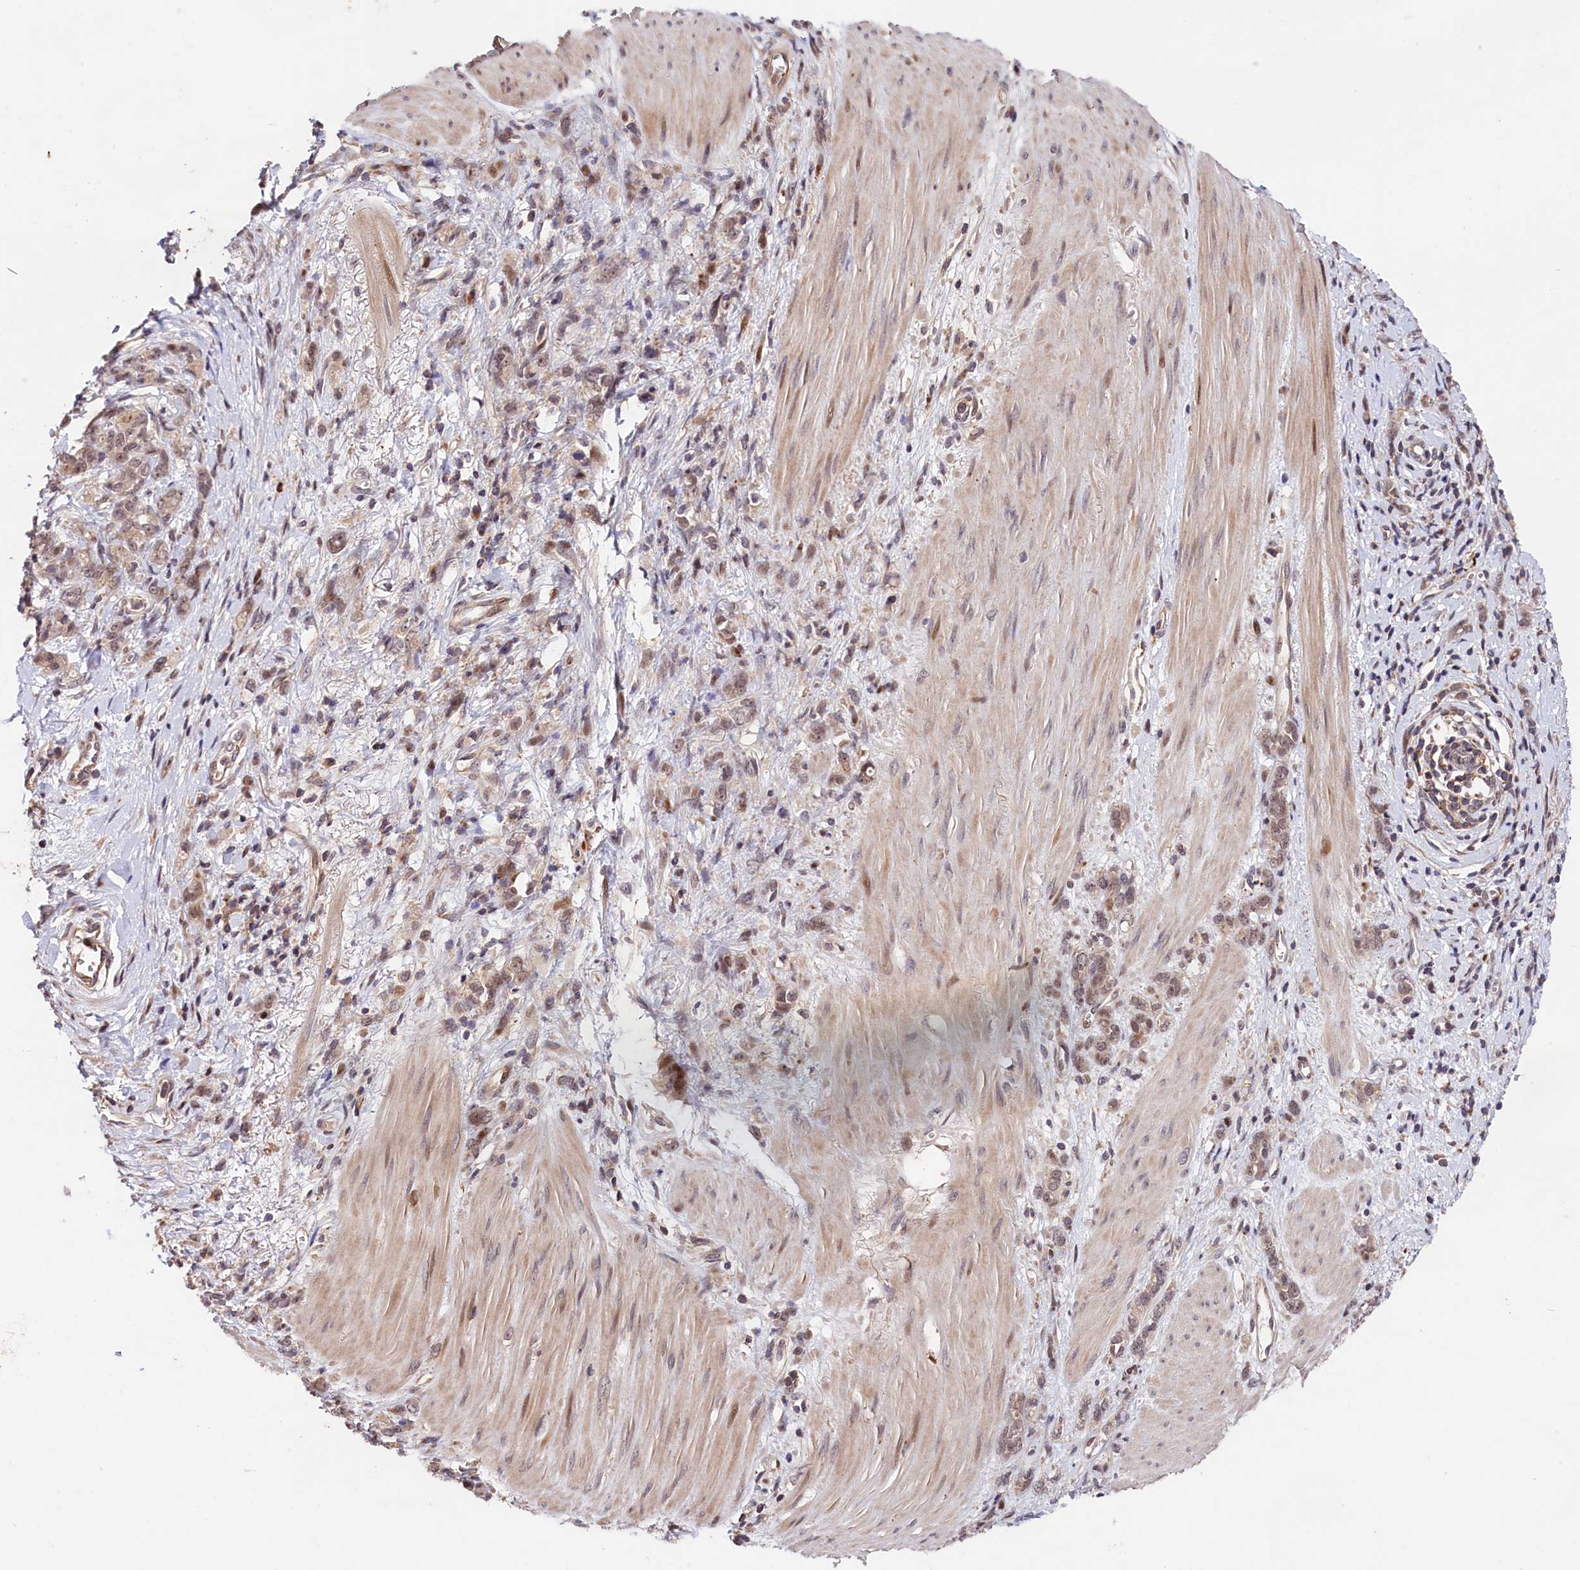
{"staining": {"intensity": "weak", "quantity": "25%-75%", "location": "cytoplasmic/membranous,nuclear"}, "tissue": "stomach cancer", "cell_type": "Tumor cells", "image_type": "cancer", "snomed": [{"axis": "morphology", "description": "Adenocarcinoma, NOS"}, {"axis": "topography", "description": "Stomach"}], "caption": "A micrograph showing weak cytoplasmic/membranous and nuclear staining in approximately 25%-75% of tumor cells in stomach adenocarcinoma, as visualized by brown immunohistochemical staining.", "gene": "CACNA1H", "patient": {"sex": "female", "age": 76}}